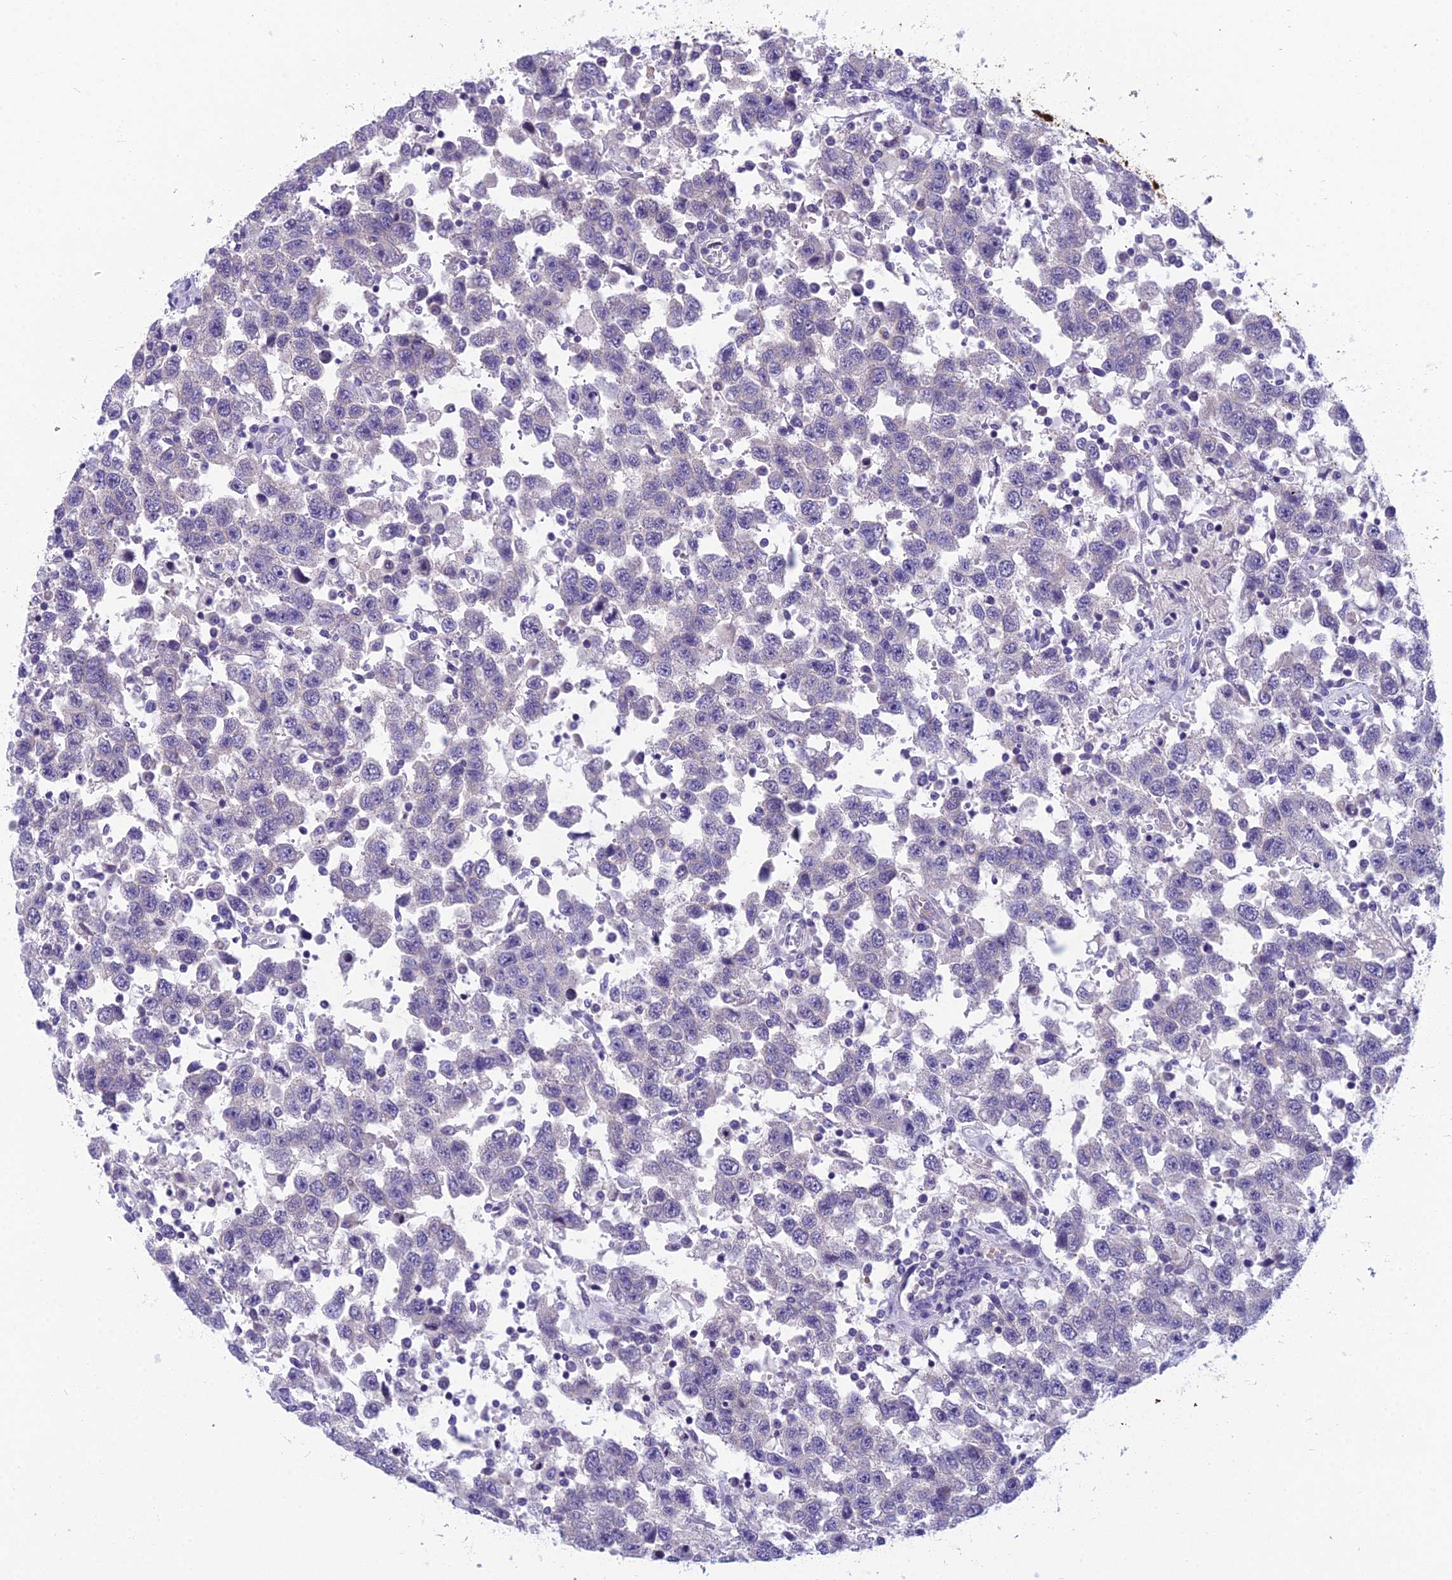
{"staining": {"intensity": "negative", "quantity": "none", "location": "none"}, "tissue": "testis cancer", "cell_type": "Tumor cells", "image_type": "cancer", "snomed": [{"axis": "morphology", "description": "Seminoma, NOS"}, {"axis": "topography", "description": "Testis"}], "caption": "Testis cancer (seminoma) was stained to show a protein in brown. There is no significant expression in tumor cells. (Stains: DAB IHC with hematoxylin counter stain, Microscopy: brightfield microscopy at high magnification).", "gene": "RBM41", "patient": {"sex": "male", "age": 41}}